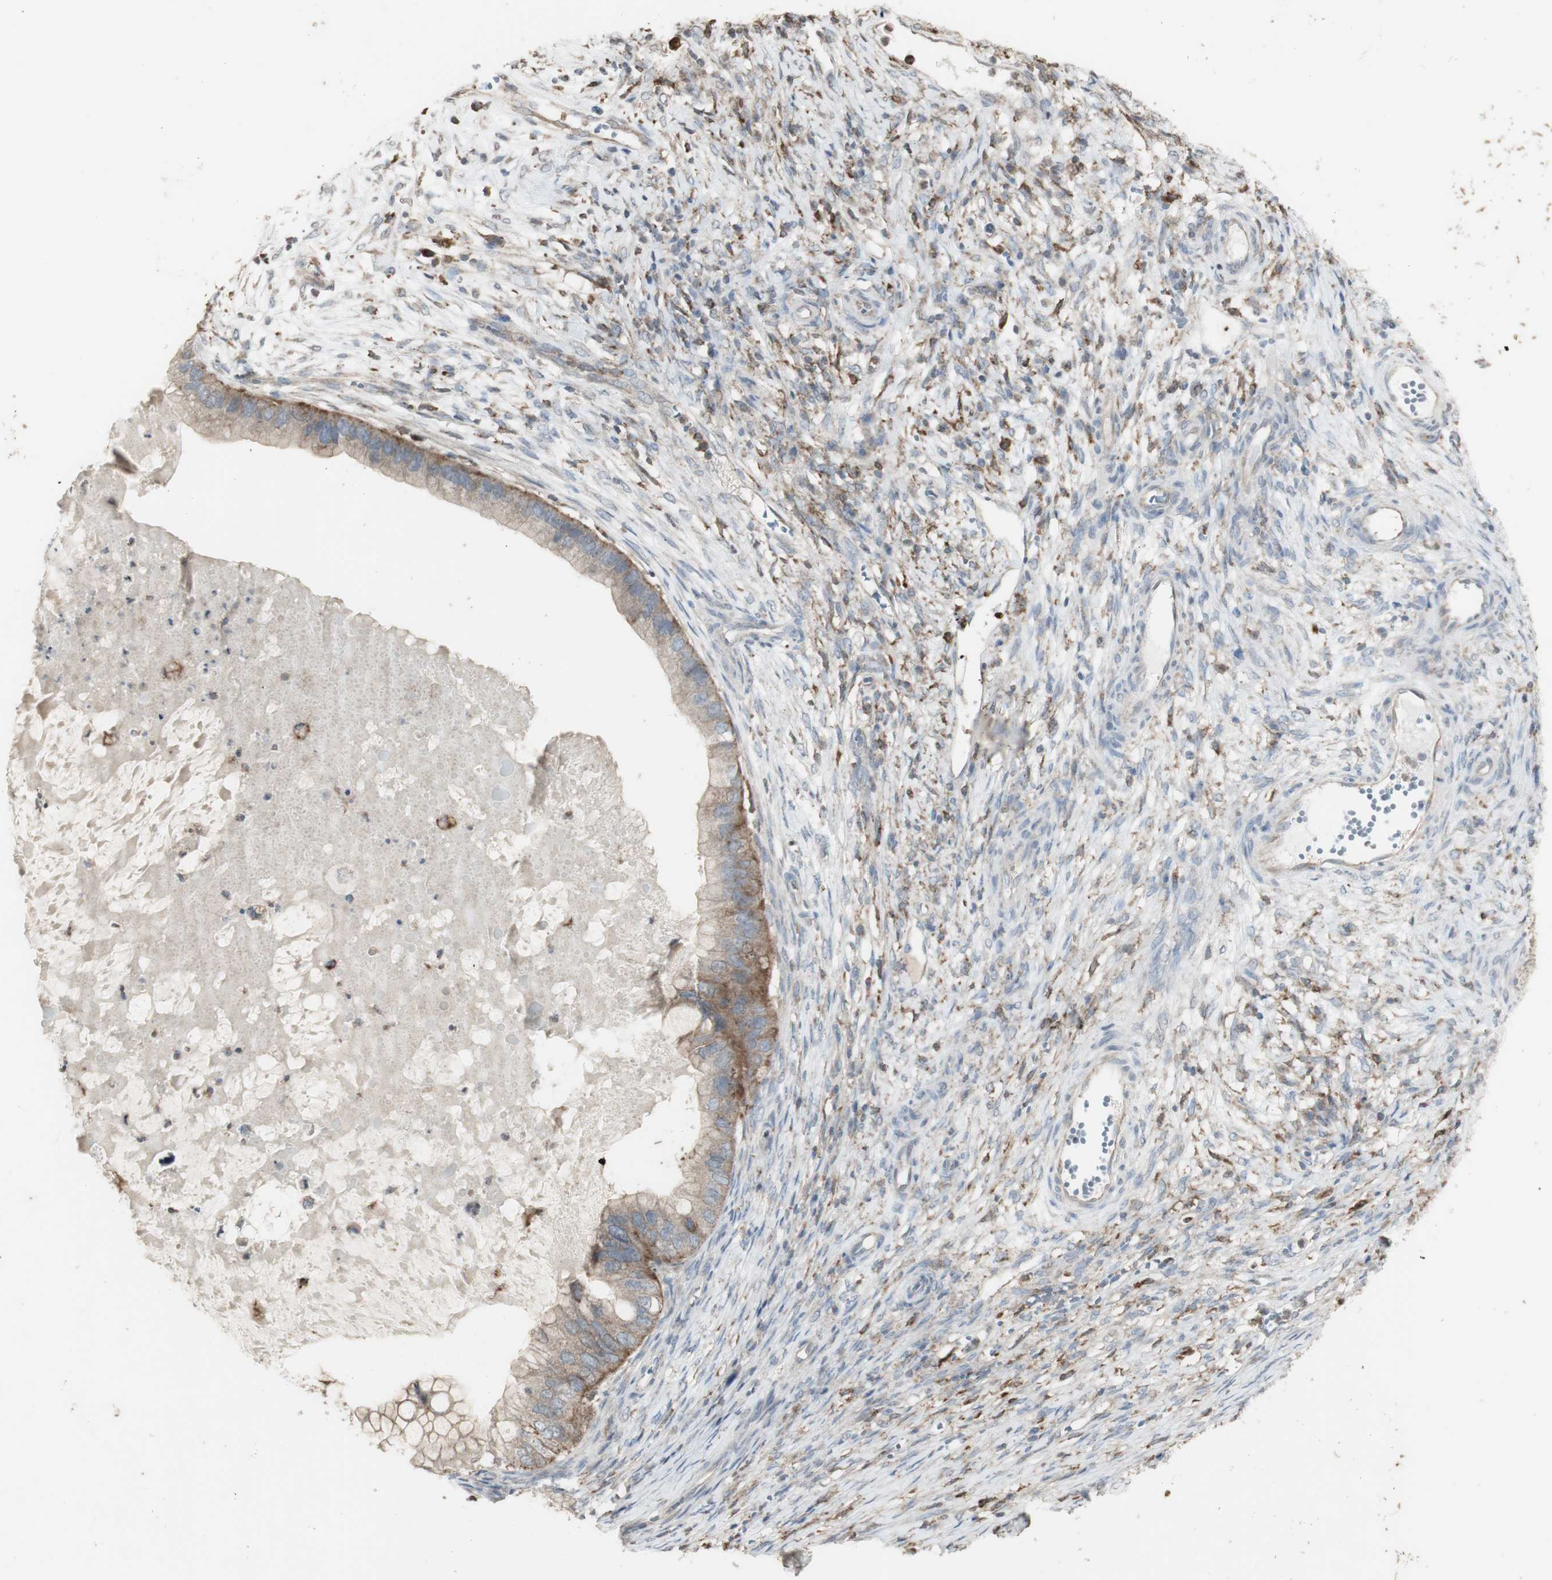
{"staining": {"intensity": "weak", "quantity": ">75%", "location": "cytoplasmic/membranous"}, "tissue": "ovarian cancer", "cell_type": "Tumor cells", "image_type": "cancer", "snomed": [{"axis": "morphology", "description": "Cystadenocarcinoma, mucinous, NOS"}, {"axis": "topography", "description": "Ovary"}], "caption": "The micrograph demonstrates staining of ovarian cancer (mucinous cystadenocarcinoma), revealing weak cytoplasmic/membranous protein staining (brown color) within tumor cells.", "gene": "ATP6V1E1", "patient": {"sex": "female", "age": 80}}